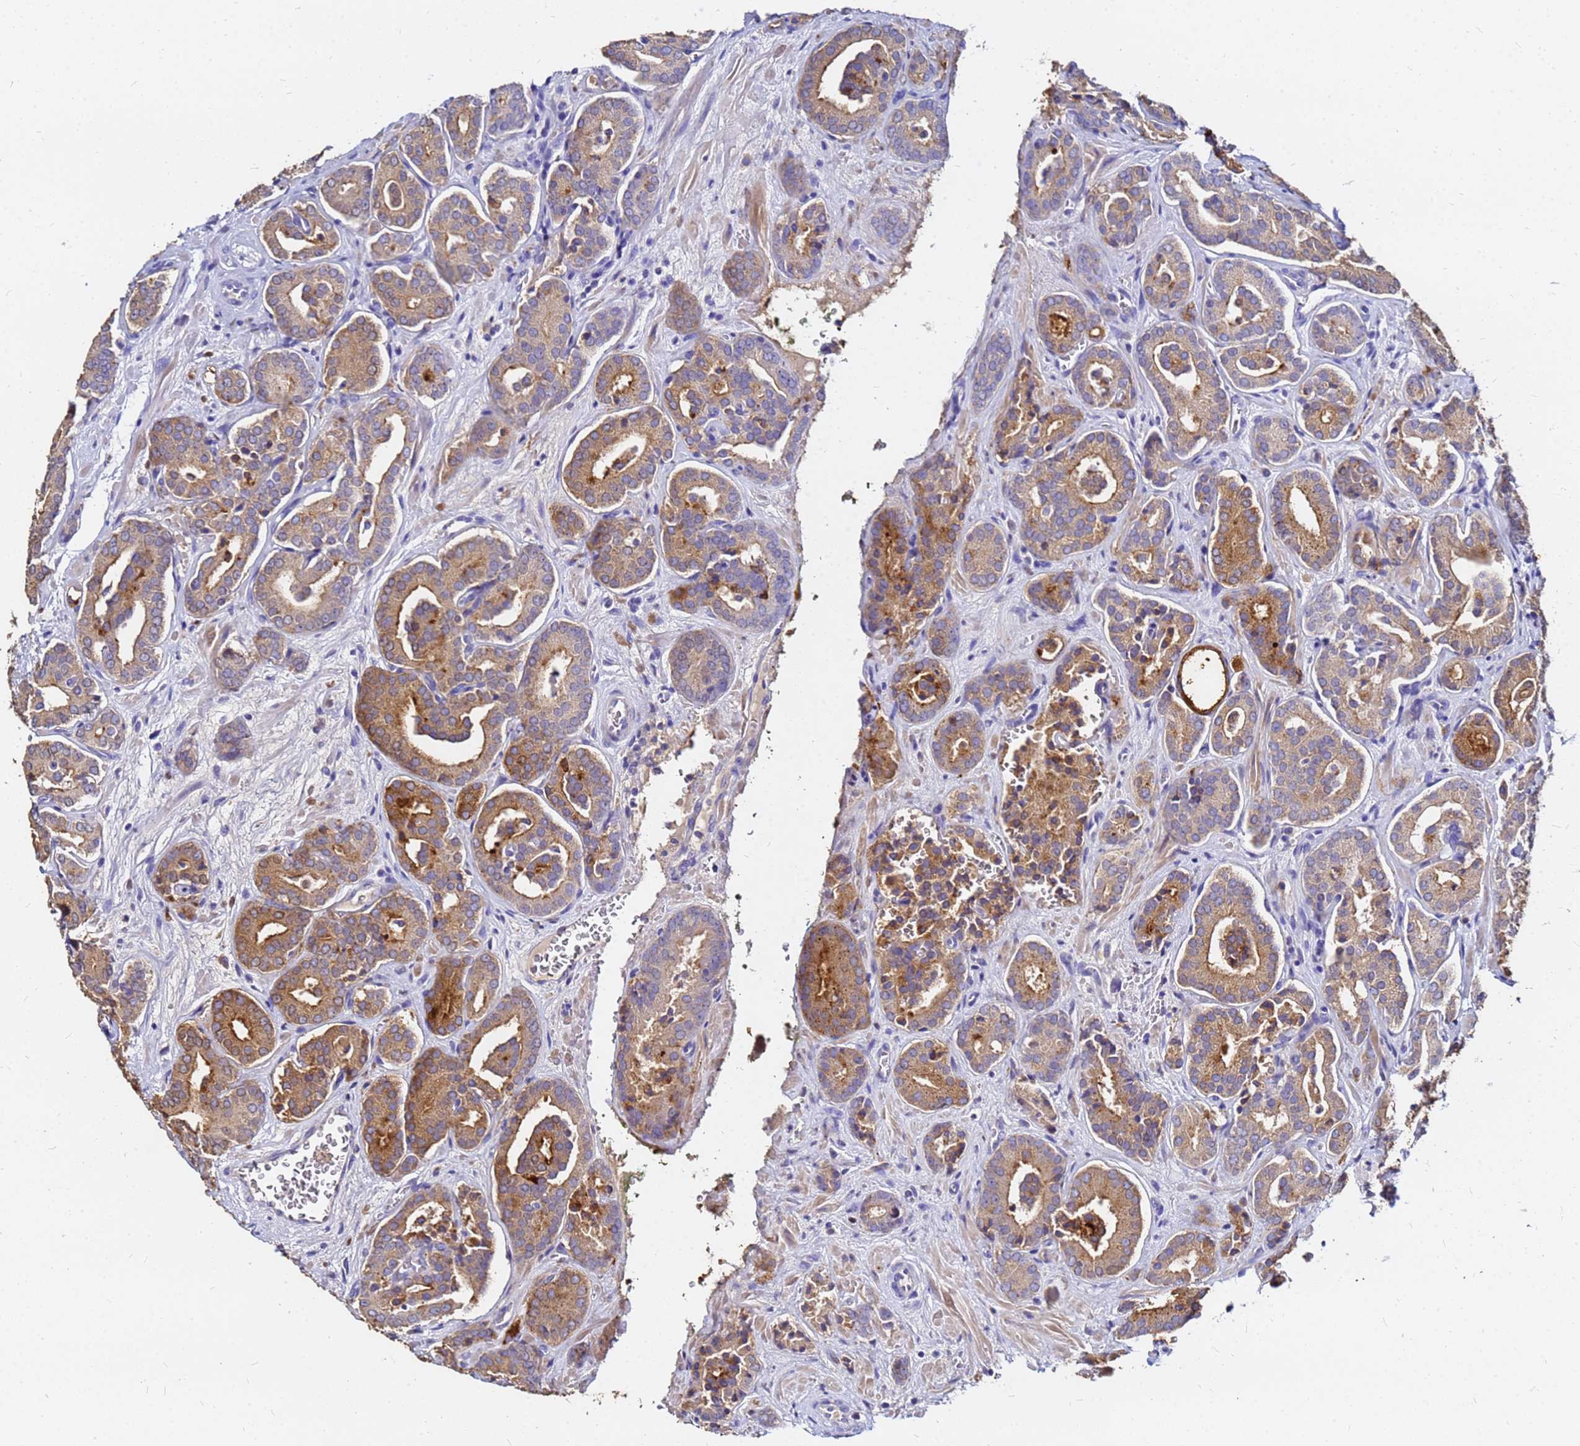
{"staining": {"intensity": "moderate", "quantity": ">75%", "location": "cytoplasmic/membranous"}, "tissue": "prostate cancer", "cell_type": "Tumor cells", "image_type": "cancer", "snomed": [{"axis": "morphology", "description": "Adenocarcinoma, High grade"}, {"axis": "topography", "description": "Prostate"}], "caption": "Adenocarcinoma (high-grade) (prostate) stained with DAB IHC exhibits medium levels of moderate cytoplasmic/membranous staining in approximately >75% of tumor cells.", "gene": "FAM183A", "patient": {"sex": "male", "age": 66}}